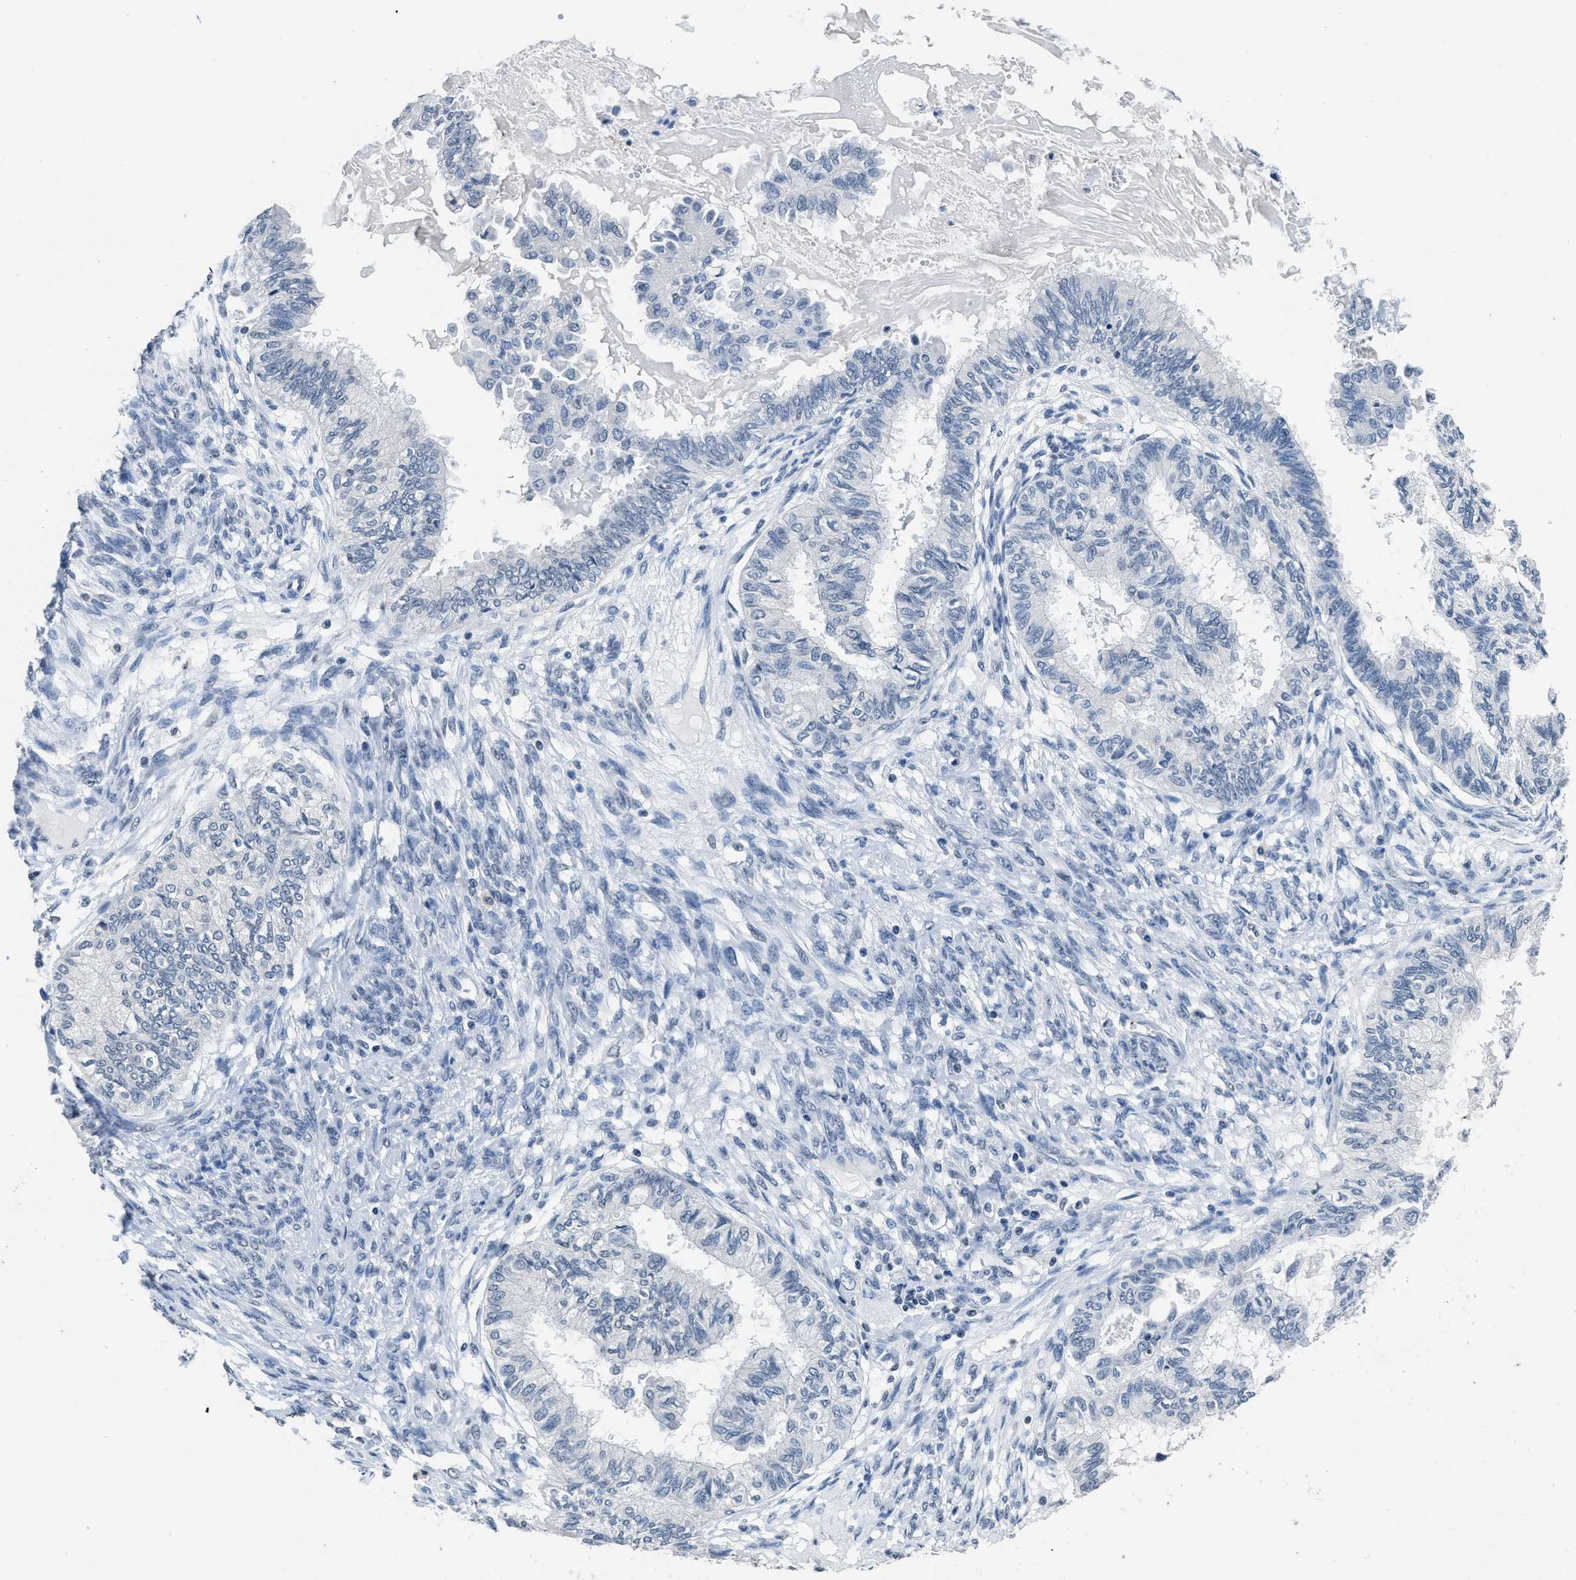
{"staining": {"intensity": "negative", "quantity": "none", "location": "none"}, "tissue": "cervical cancer", "cell_type": "Tumor cells", "image_type": "cancer", "snomed": [{"axis": "morphology", "description": "Normal tissue, NOS"}, {"axis": "morphology", "description": "Adenocarcinoma, NOS"}, {"axis": "topography", "description": "Cervix"}, {"axis": "topography", "description": "Endometrium"}], "caption": "Immunohistochemical staining of cervical cancer reveals no significant positivity in tumor cells.", "gene": "ITGA2B", "patient": {"sex": "female", "age": 86}}